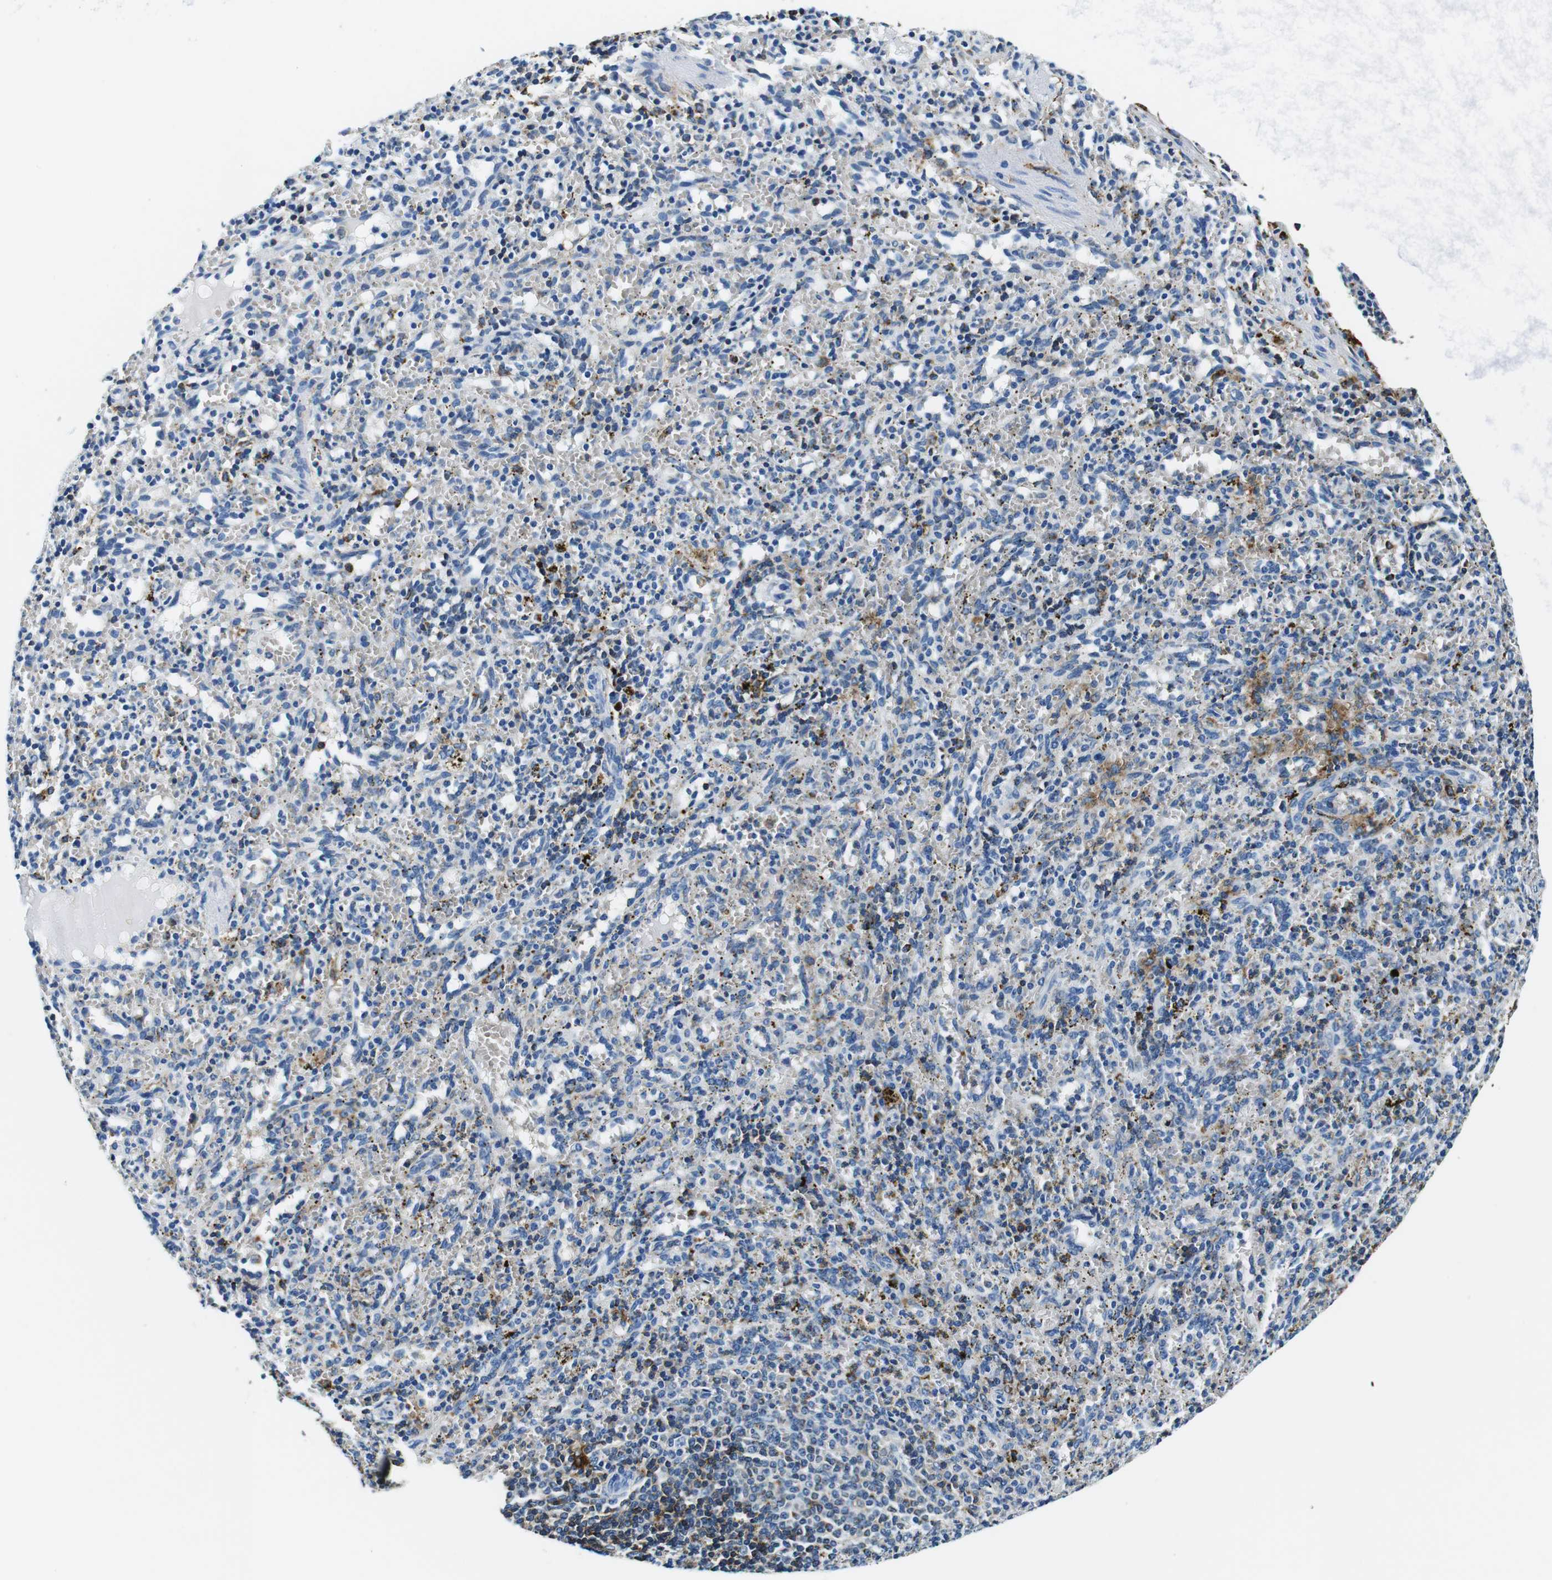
{"staining": {"intensity": "weak", "quantity": "25%-75%", "location": "cytoplasmic/membranous"}, "tissue": "spleen", "cell_type": "Cells in red pulp", "image_type": "normal", "snomed": [{"axis": "morphology", "description": "Normal tissue, NOS"}, {"axis": "topography", "description": "Spleen"}], "caption": "Immunohistochemistry (IHC) micrograph of benign spleen stained for a protein (brown), which demonstrates low levels of weak cytoplasmic/membranous positivity in approximately 25%-75% of cells in red pulp.", "gene": "HLA", "patient": {"sex": "female", "age": 10}}